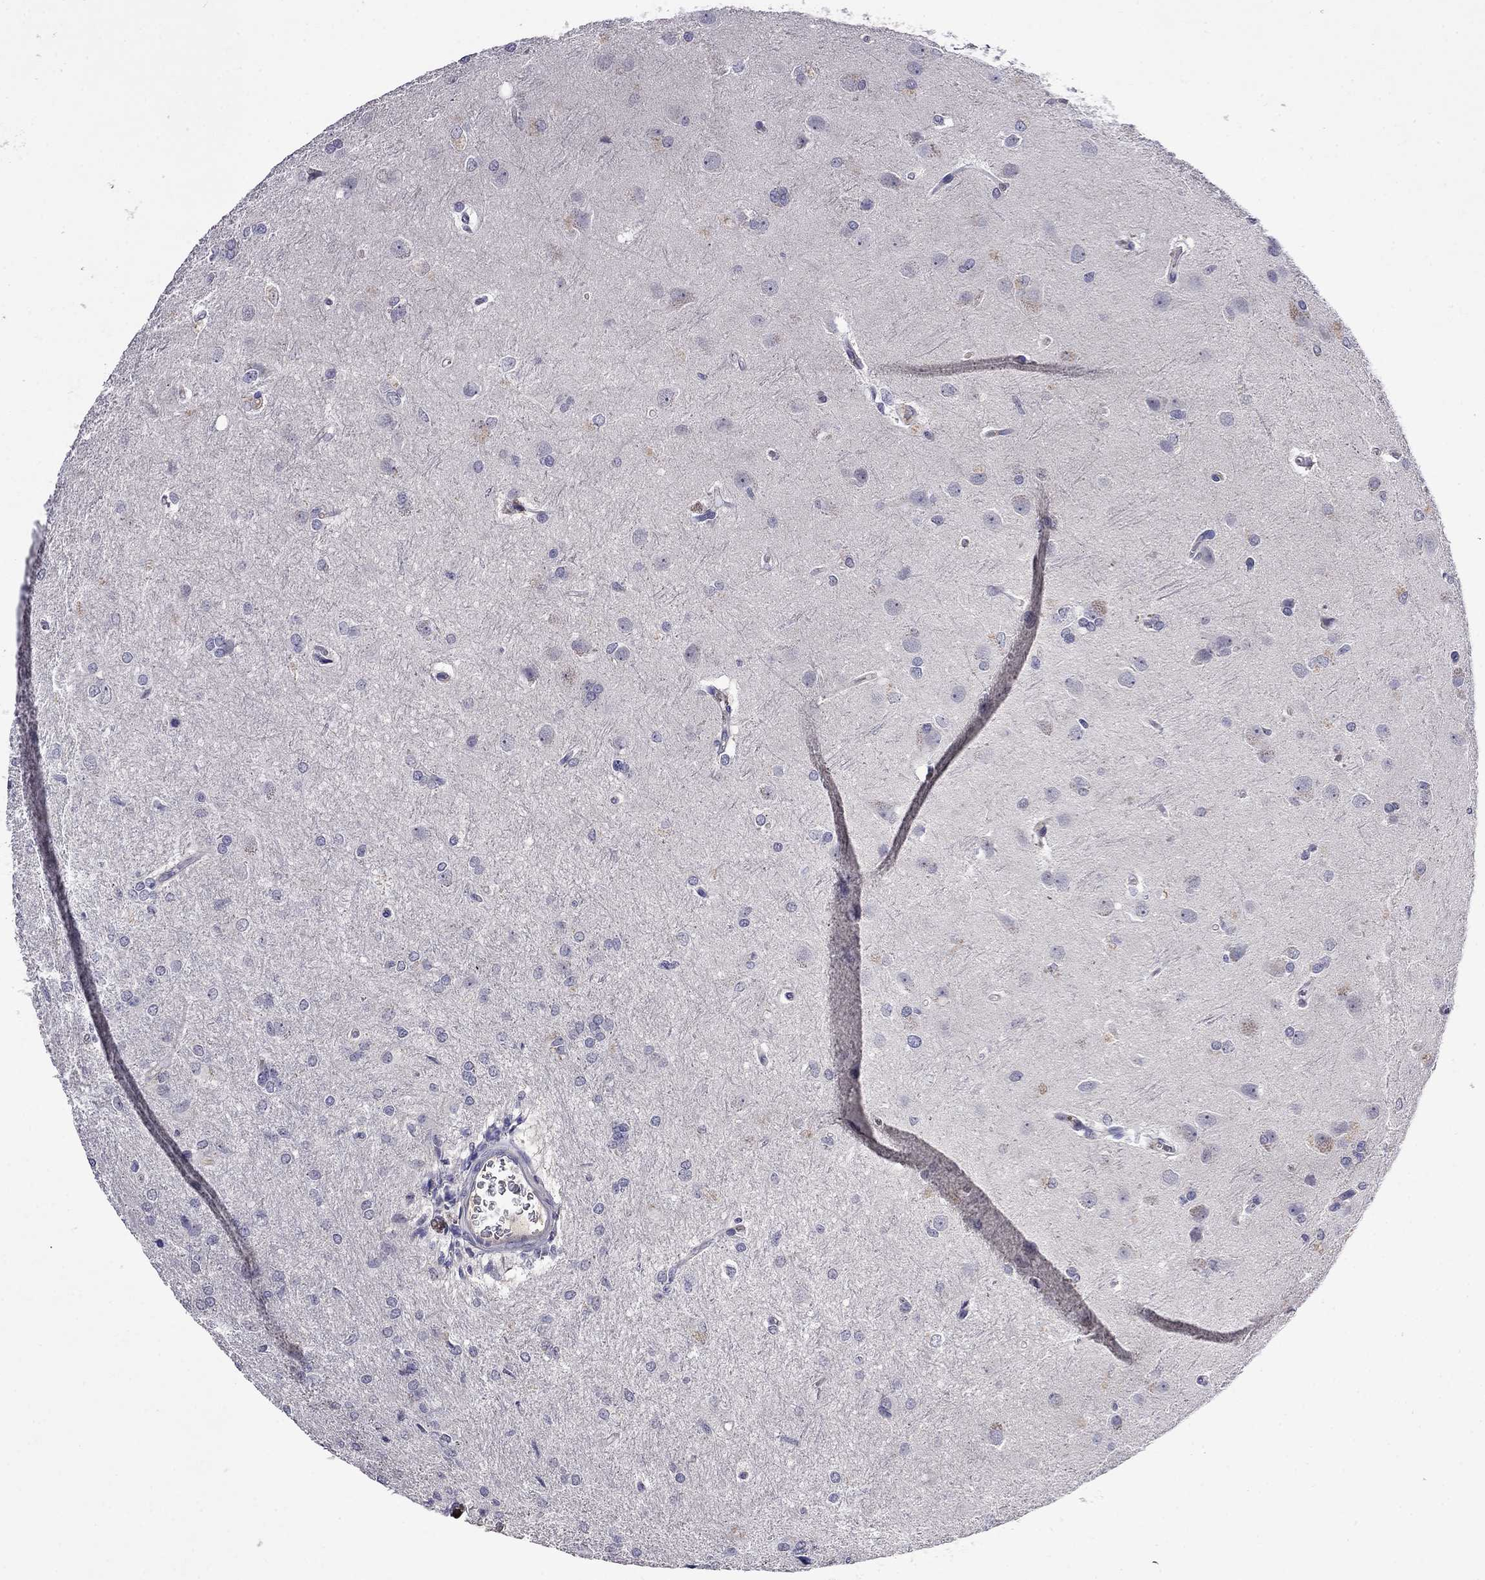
{"staining": {"intensity": "negative", "quantity": "none", "location": "none"}, "tissue": "glioma", "cell_type": "Tumor cells", "image_type": "cancer", "snomed": [{"axis": "morphology", "description": "Glioma, malignant, High grade"}, {"axis": "topography", "description": "Brain"}], "caption": "The immunohistochemistry image has no significant staining in tumor cells of malignant high-grade glioma tissue.", "gene": "STAR", "patient": {"sex": "male", "age": 68}}